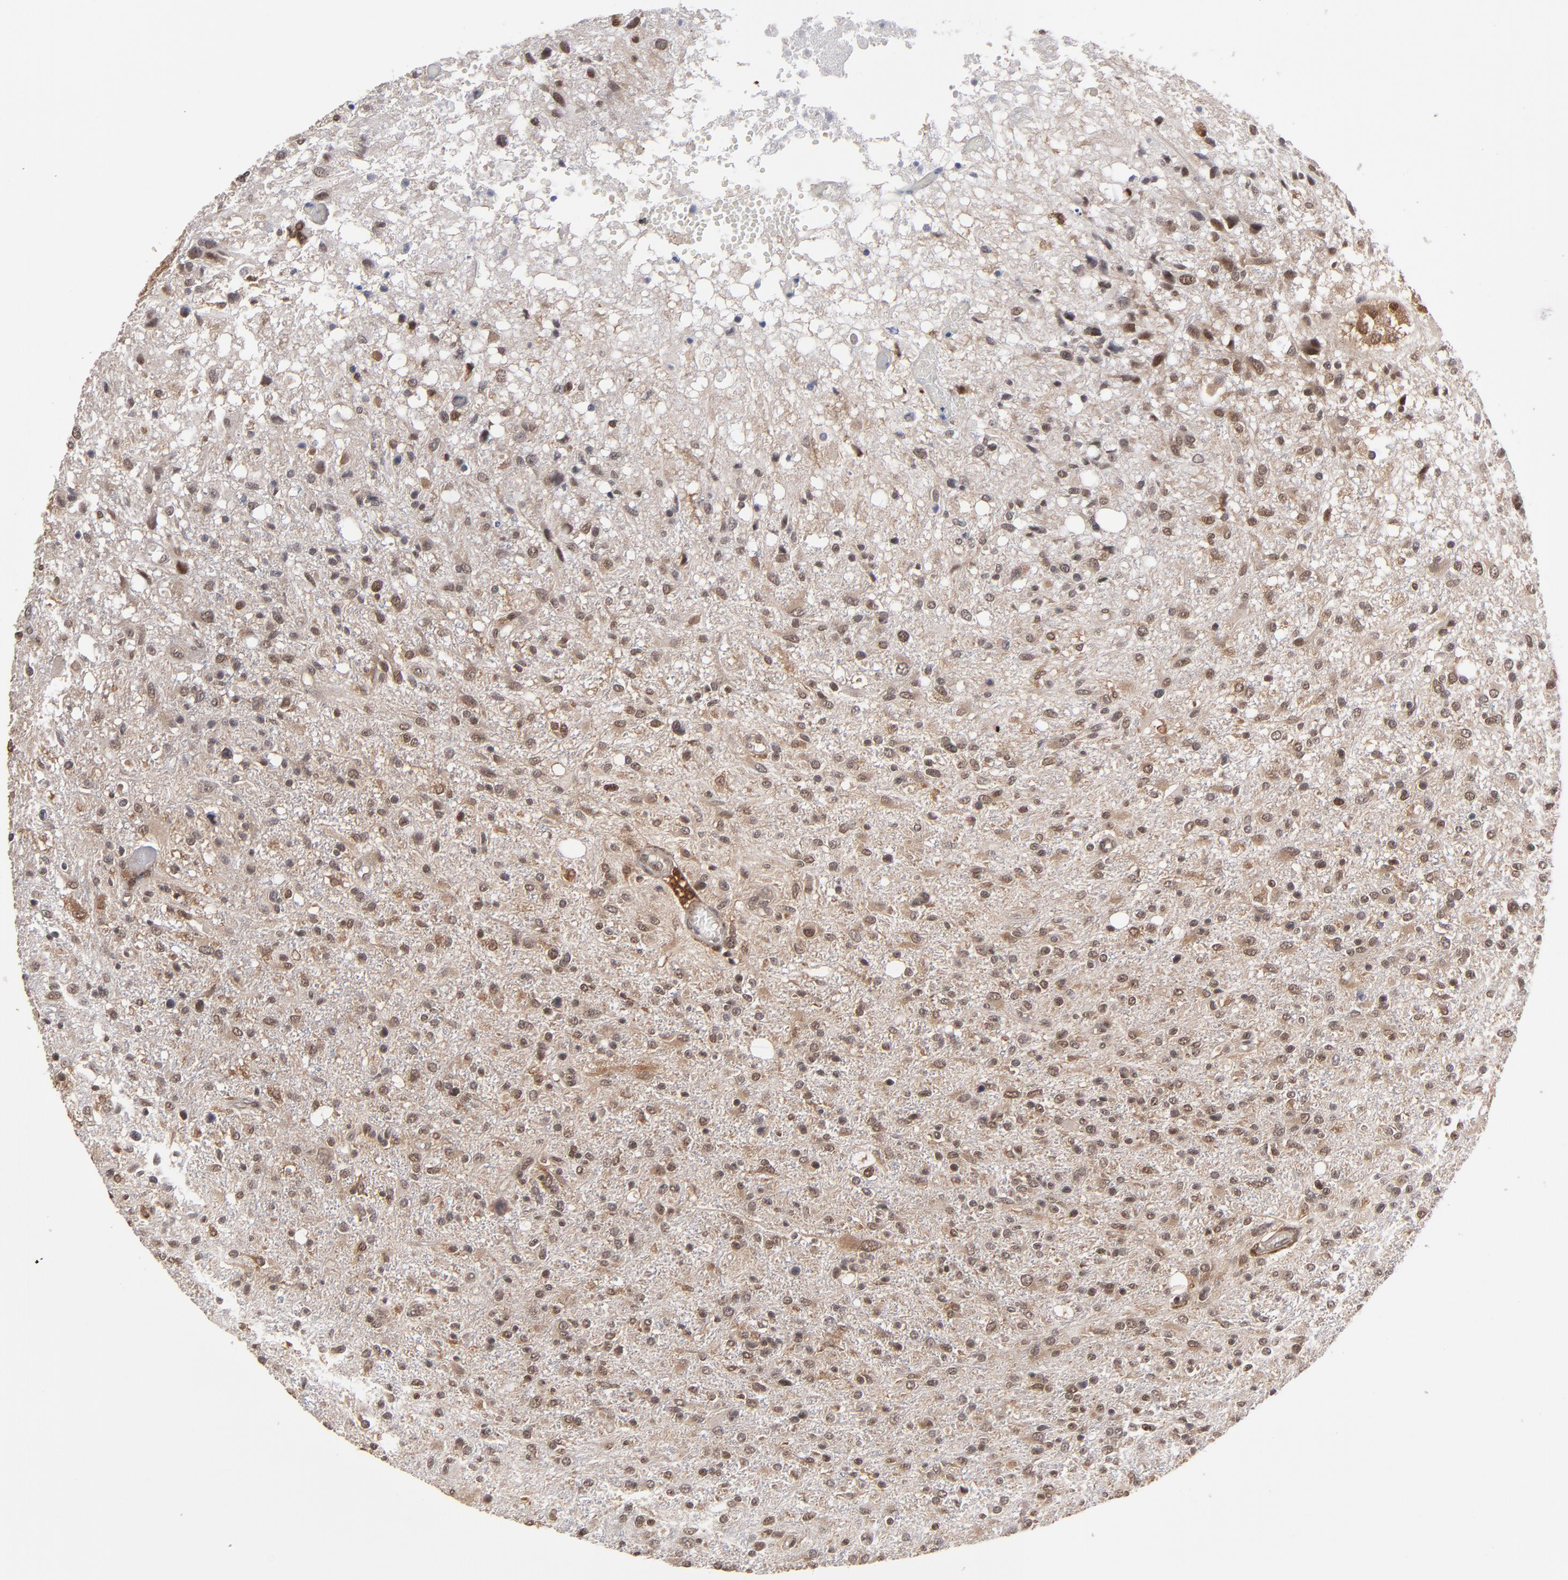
{"staining": {"intensity": "weak", "quantity": "25%-75%", "location": "nuclear"}, "tissue": "glioma", "cell_type": "Tumor cells", "image_type": "cancer", "snomed": [{"axis": "morphology", "description": "Glioma, malignant, High grade"}, {"axis": "topography", "description": "Cerebral cortex"}], "caption": "The immunohistochemical stain shows weak nuclear expression in tumor cells of glioma tissue.", "gene": "HUWE1", "patient": {"sex": "male", "age": 76}}